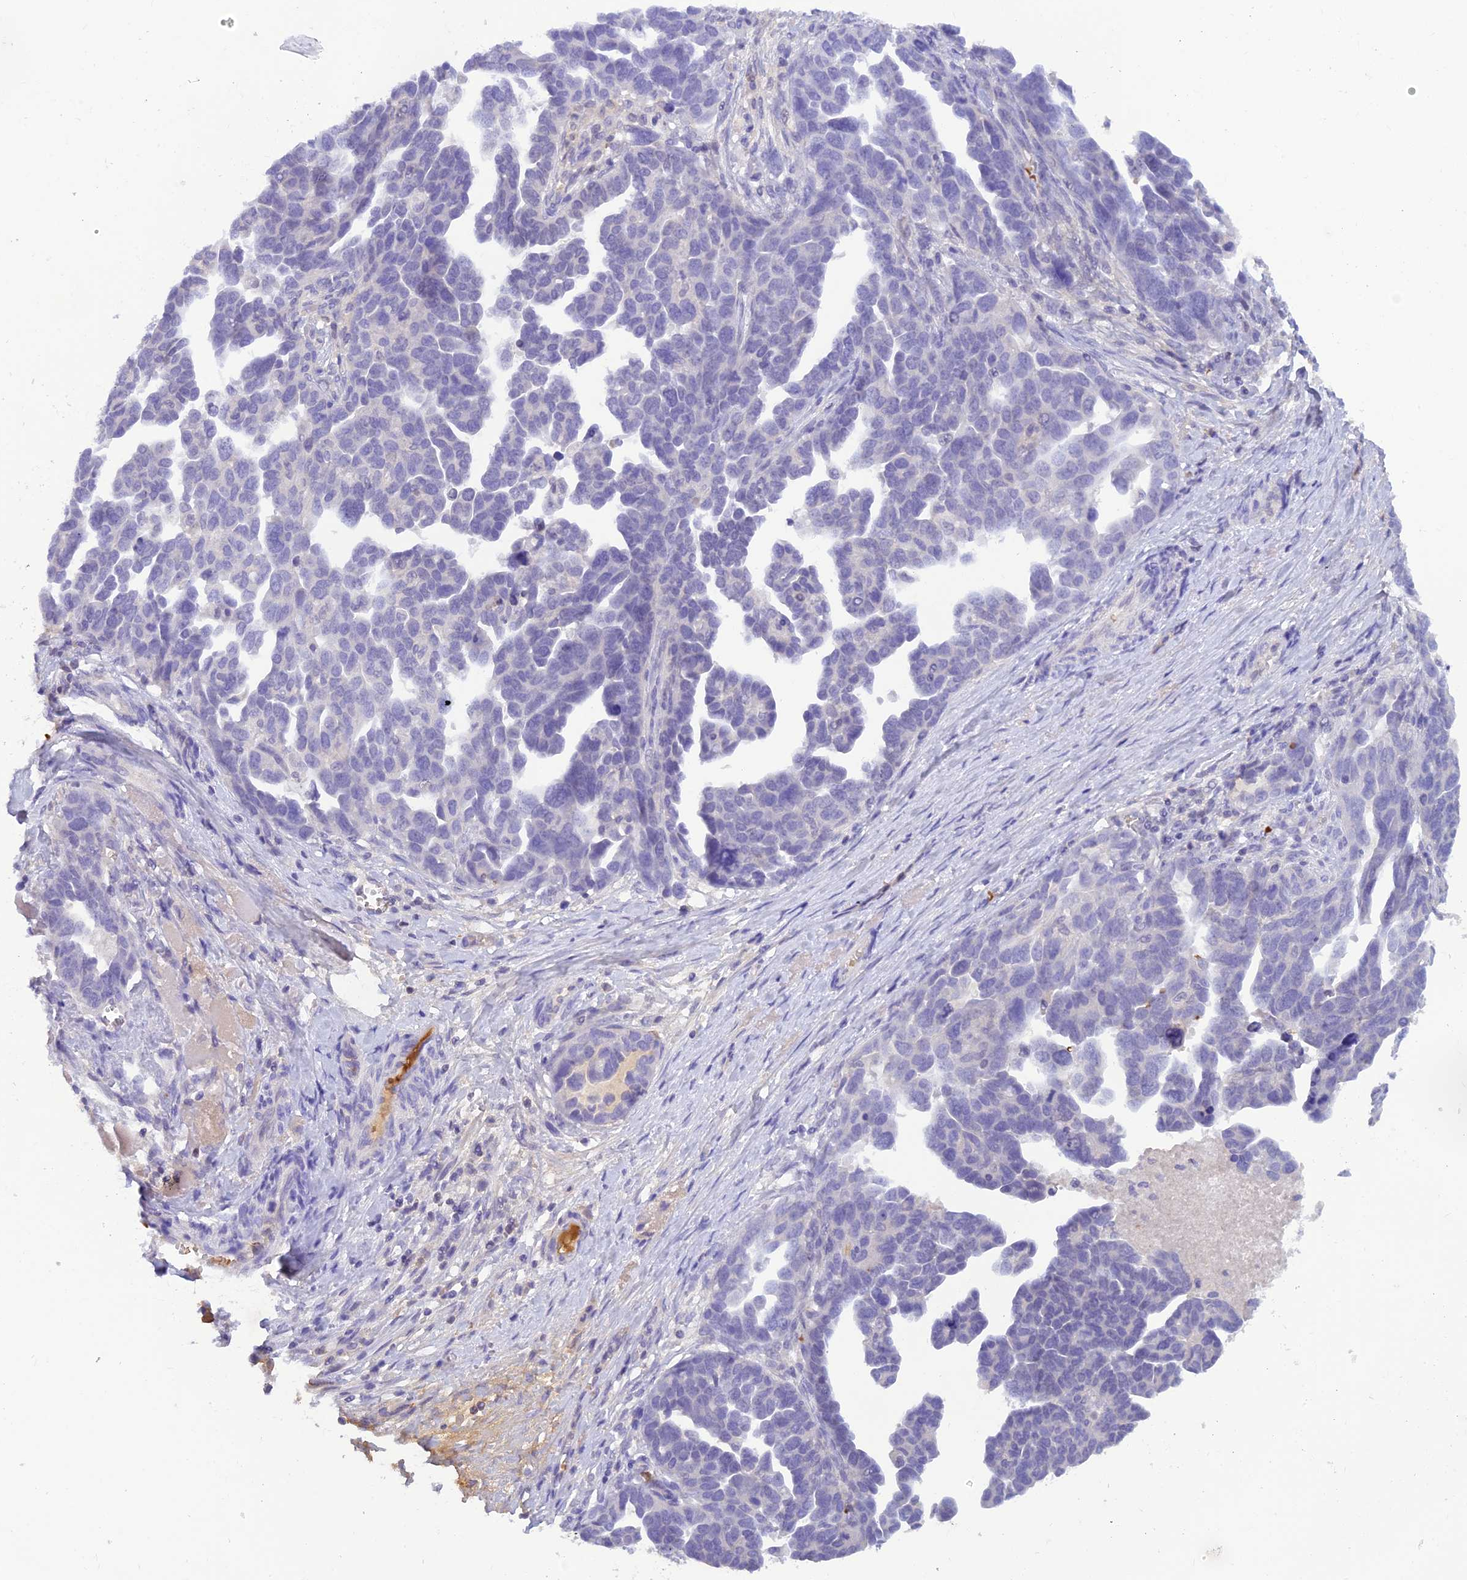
{"staining": {"intensity": "negative", "quantity": "none", "location": "none"}, "tissue": "ovarian cancer", "cell_type": "Tumor cells", "image_type": "cancer", "snomed": [{"axis": "morphology", "description": "Cystadenocarcinoma, serous, NOS"}, {"axis": "topography", "description": "Ovary"}], "caption": "IHC photomicrograph of human serous cystadenocarcinoma (ovarian) stained for a protein (brown), which shows no expression in tumor cells.", "gene": "HDHD2", "patient": {"sex": "female", "age": 54}}